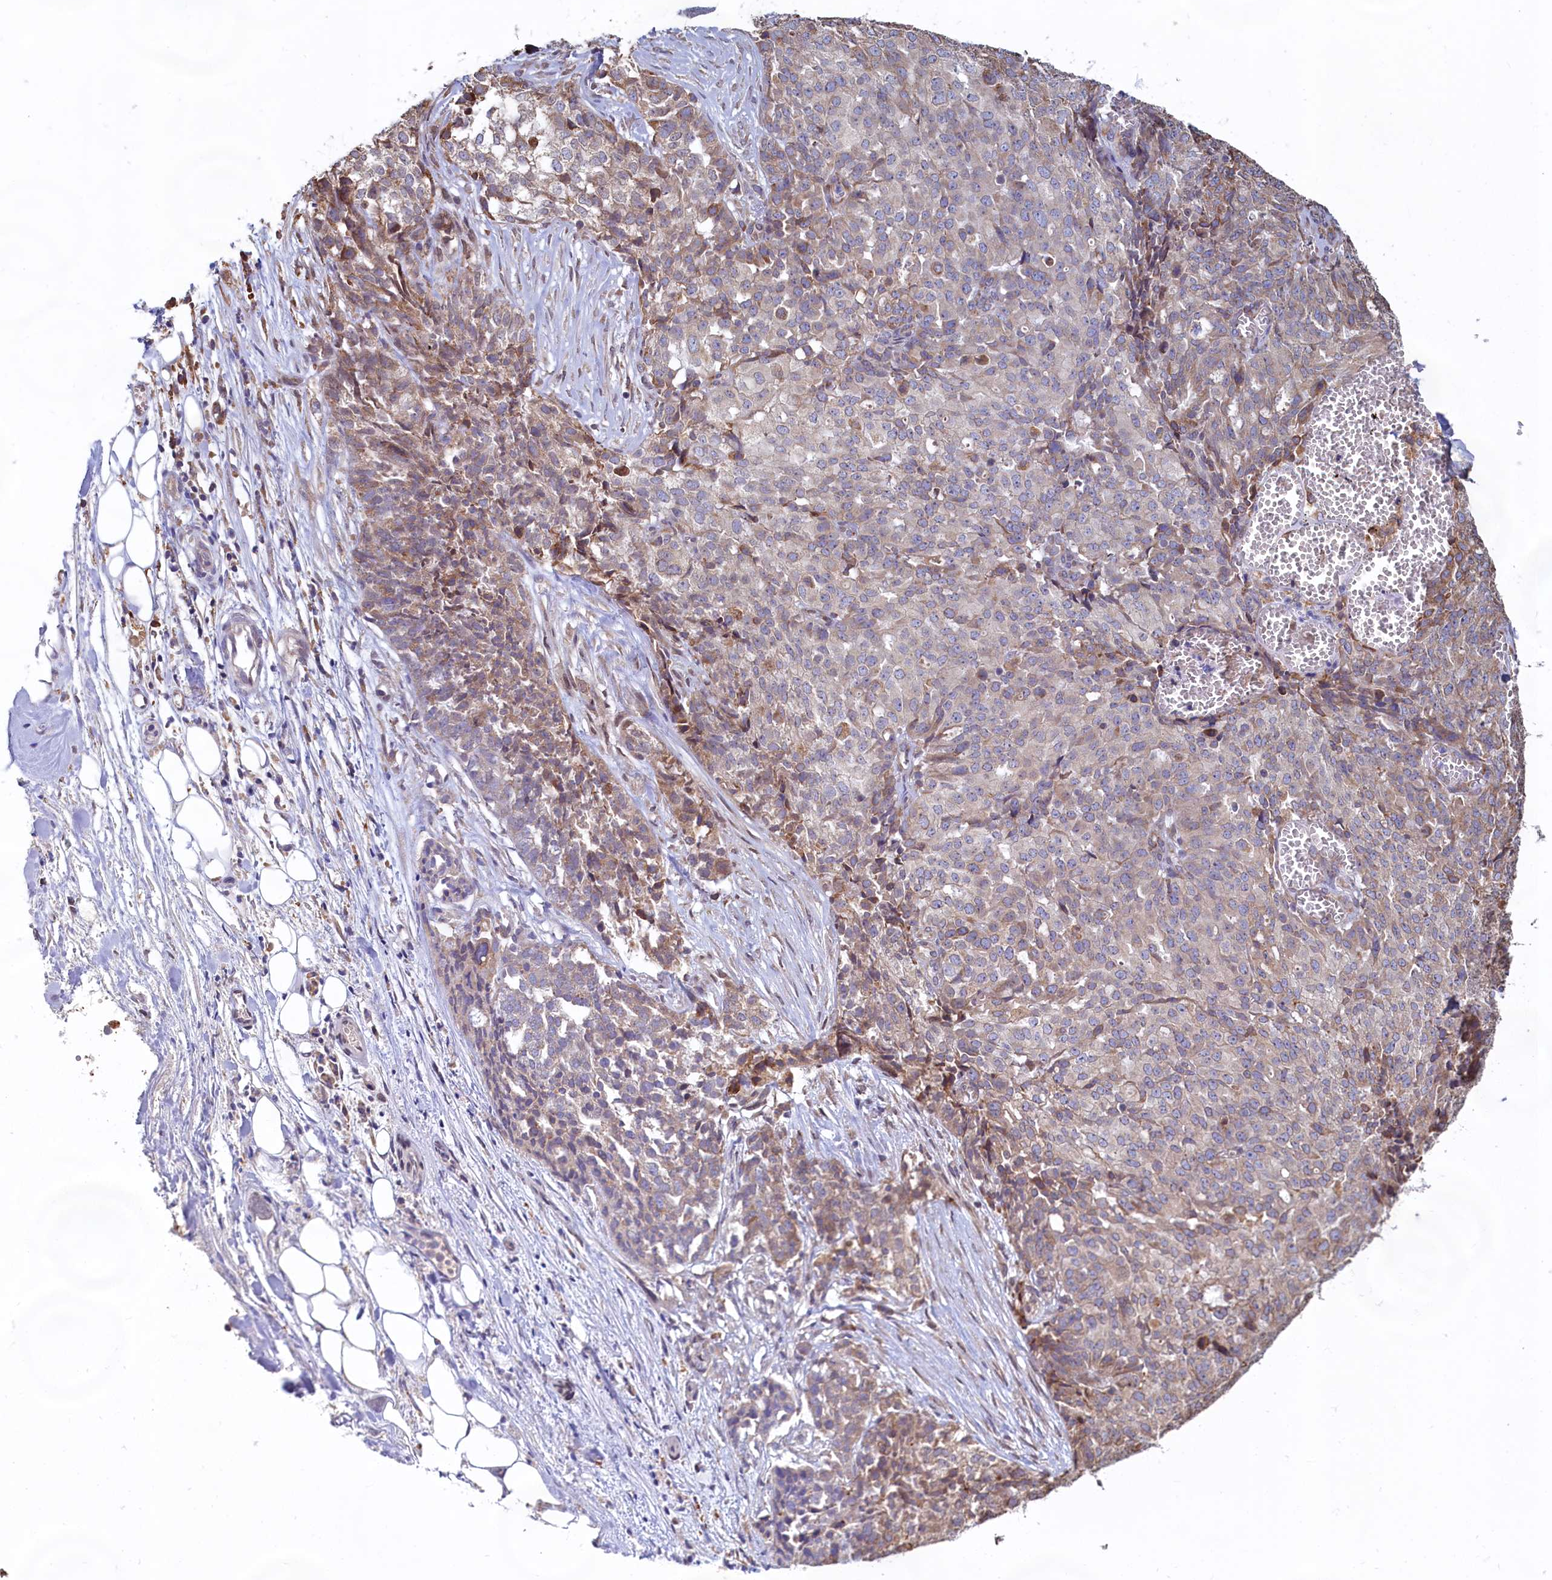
{"staining": {"intensity": "moderate", "quantity": "25%-75%", "location": "cytoplasmic/membranous"}, "tissue": "ovarian cancer", "cell_type": "Tumor cells", "image_type": "cancer", "snomed": [{"axis": "morphology", "description": "Cystadenocarcinoma, serous, NOS"}, {"axis": "topography", "description": "Soft tissue"}, {"axis": "topography", "description": "Ovary"}], "caption": "Immunohistochemical staining of serous cystadenocarcinoma (ovarian) exhibits medium levels of moderate cytoplasmic/membranous protein expression in approximately 25%-75% of tumor cells.", "gene": "TBC1D19", "patient": {"sex": "female", "age": 57}}